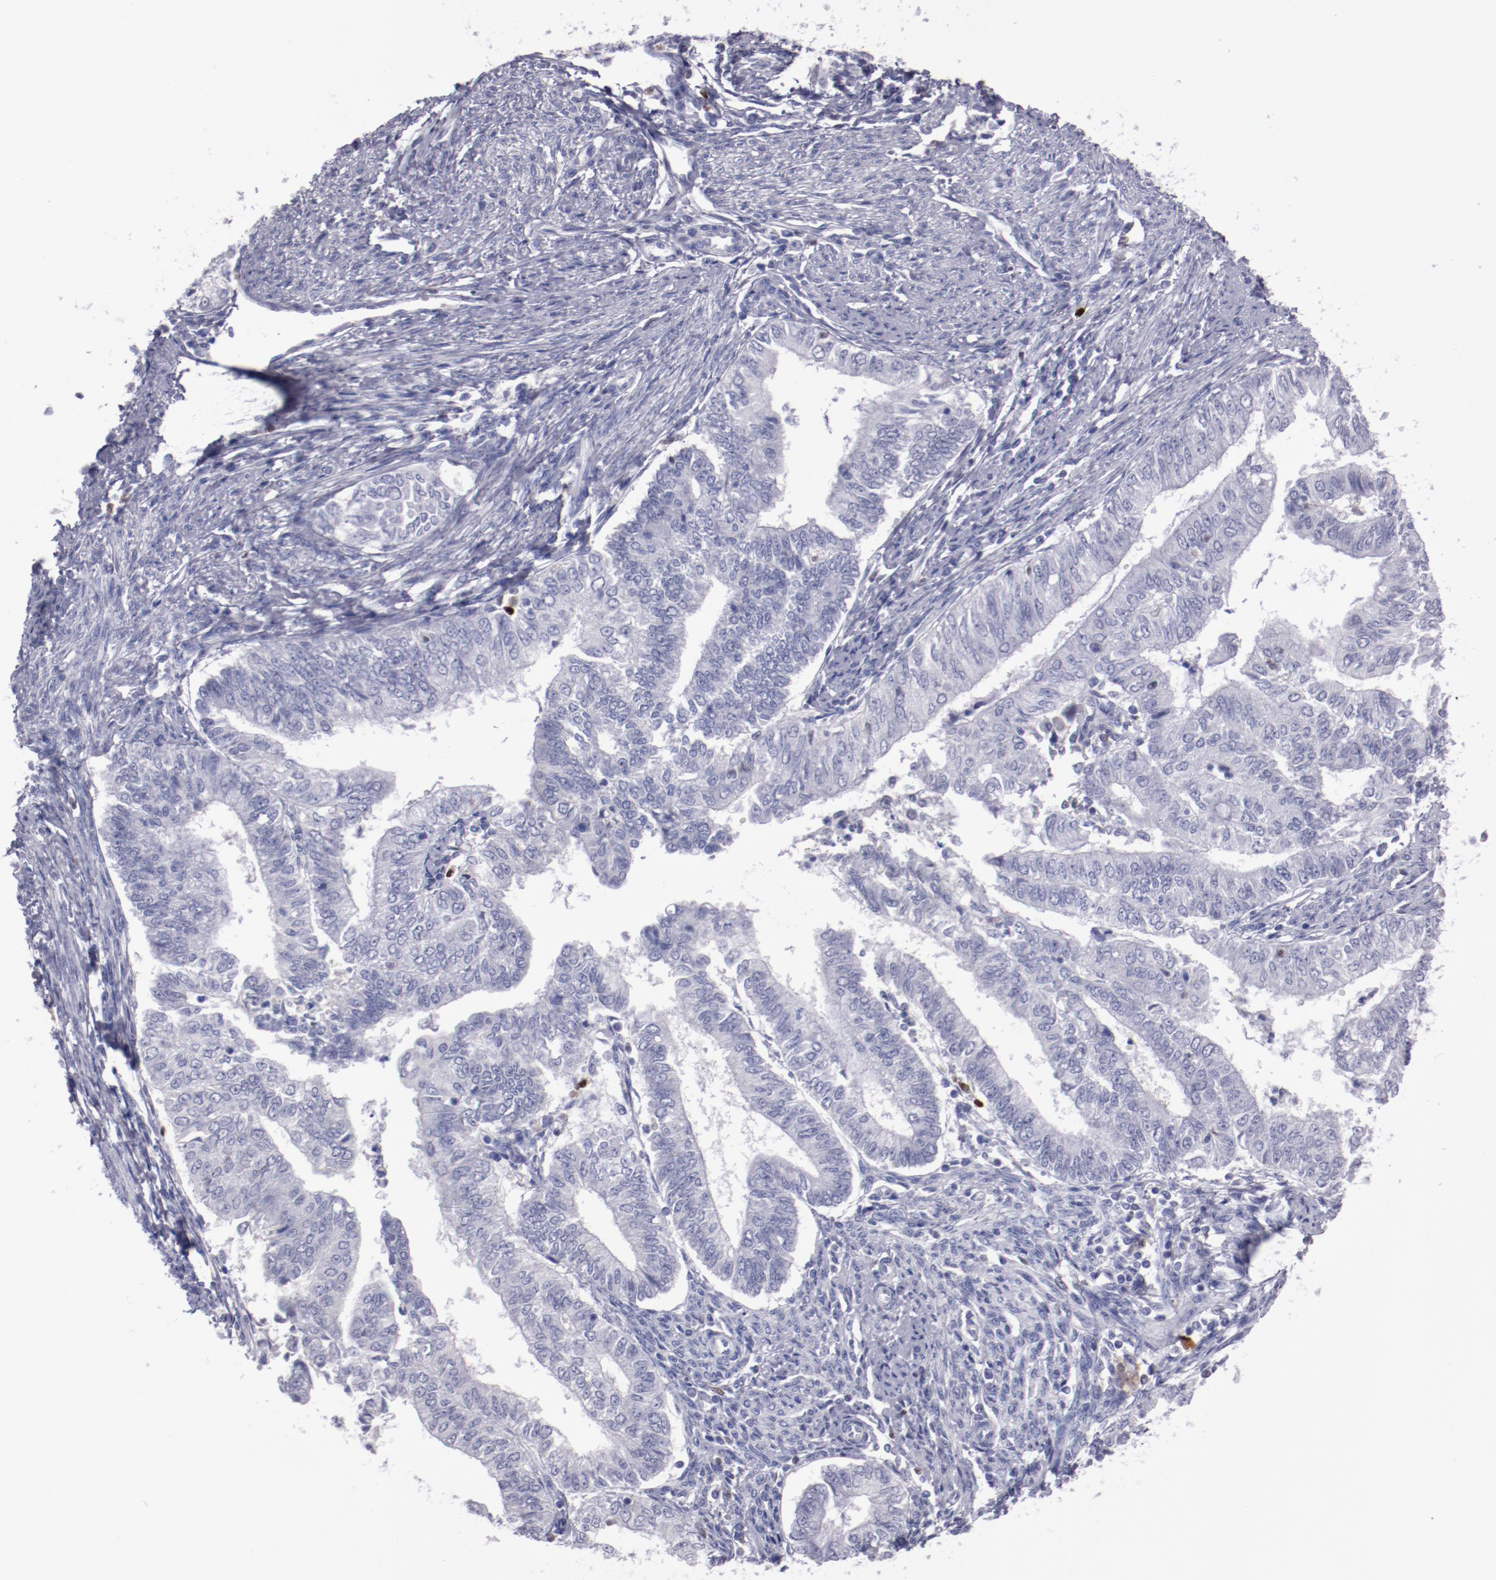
{"staining": {"intensity": "negative", "quantity": "none", "location": "none"}, "tissue": "endometrial cancer", "cell_type": "Tumor cells", "image_type": "cancer", "snomed": [{"axis": "morphology", "description": "Adenocarcinoma, NOS"}, {"axis": "topography", "description": "Endometrium"}], "caption": "Adenocarcinoma (endometrial) was stained to show a protein in brown. There is no significant positivity in tumor cells.", "gene": "IRF8", "patient": {"sex": "female", "age": 66}}